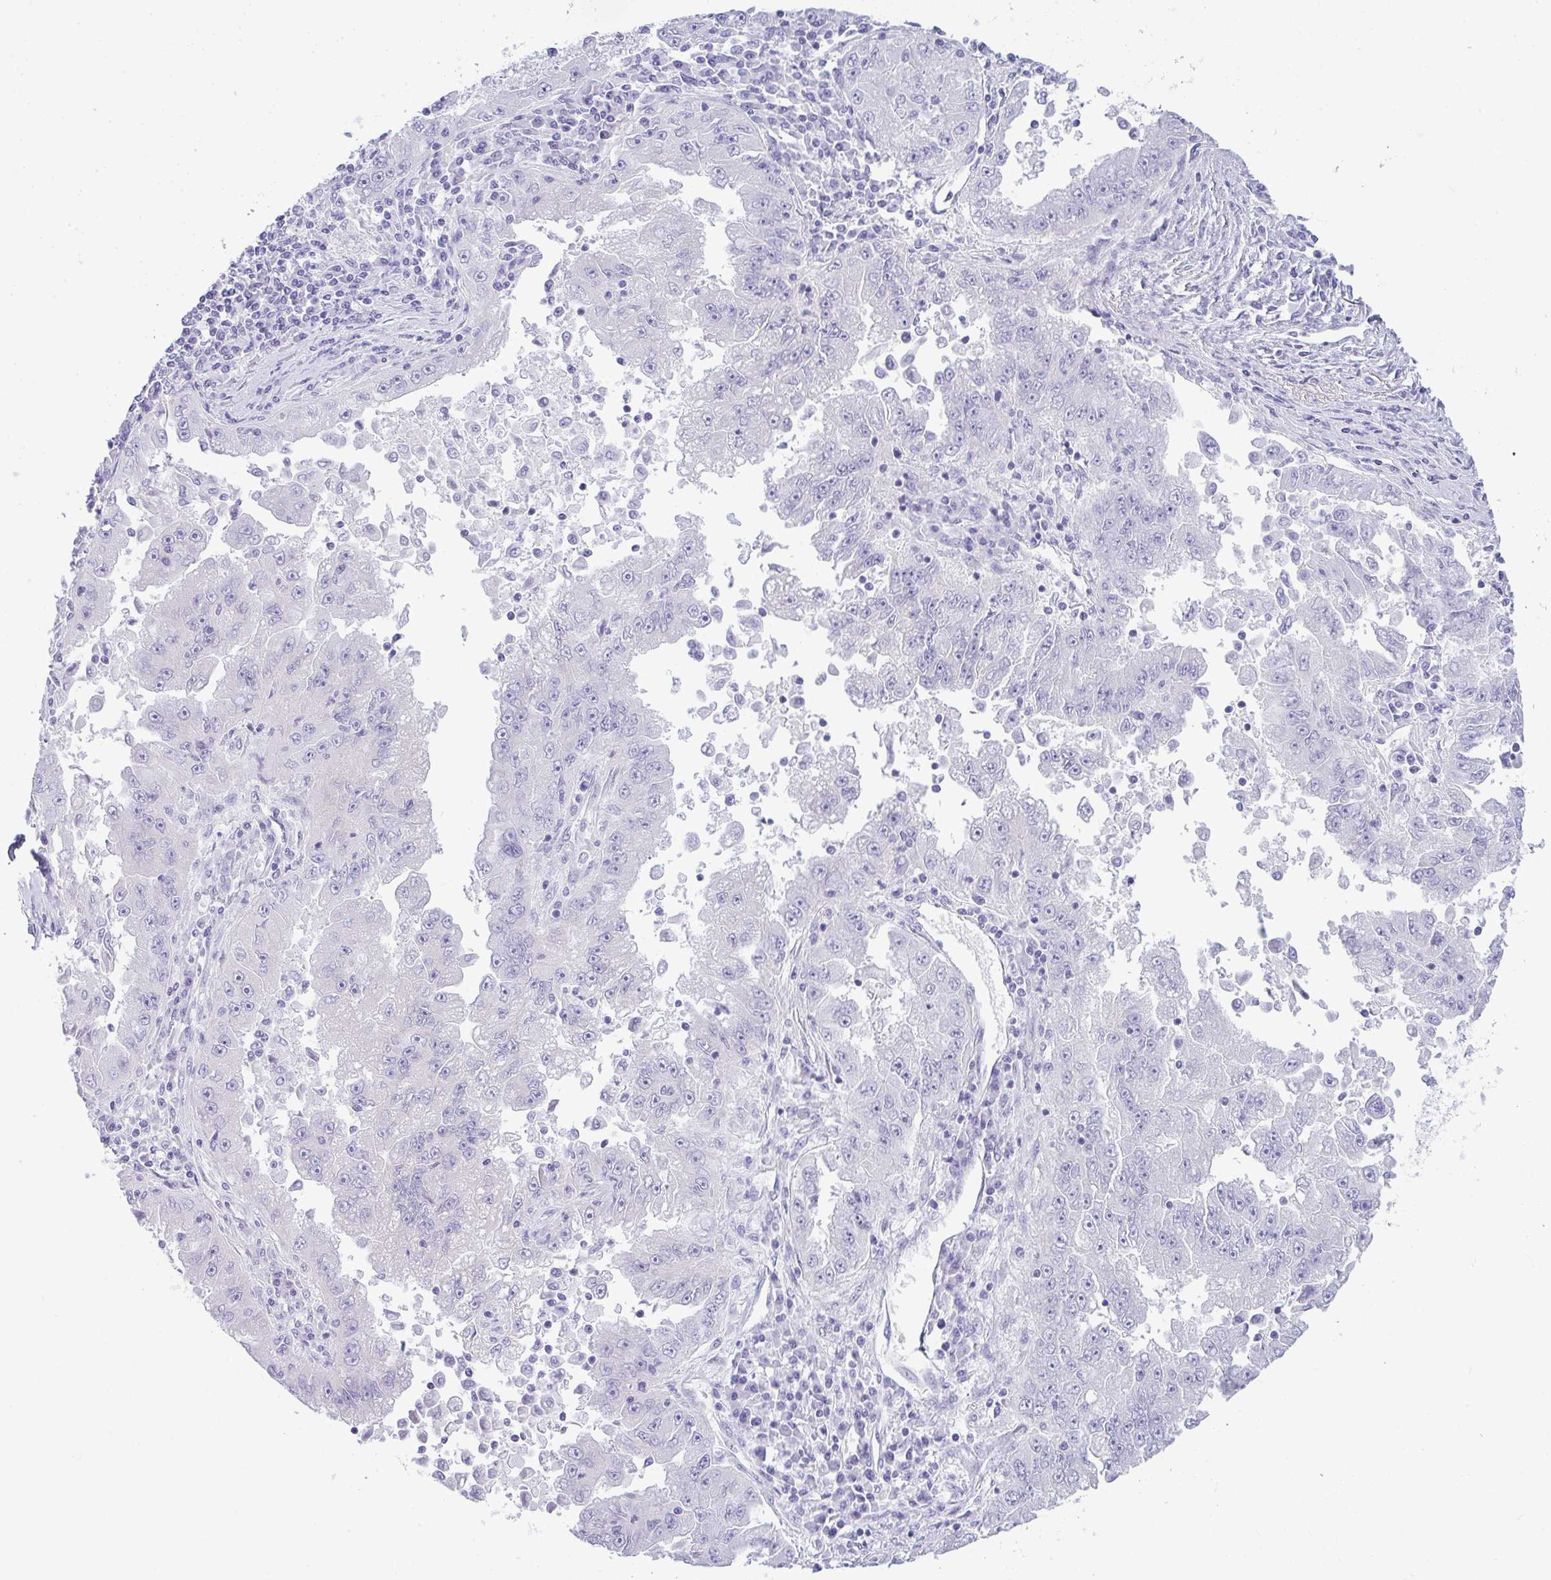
{"staining": {"intensity": "negative", "quantity": "none", "location": "none"}, "tissue": "lung cancer", "cell_type": "Tumor cells", "image_type": "cancer", "snomed": [{"axis": "morphology", "description": "Adenocarcinoma, NOS"}, {"axis": "morphology", "description": "Adenocarcinoma primary or metastatic"}, {"axis": "topography", "description": "Lung"}], "caption": "DAB (3,3'-diaminobenzidine) immunohistochemical staining of adenocarcinoma (lung) demonstrates no significant staining in tumor cells.", "gene": "RASL10A", "patient": {"sex": "male", "age": 74}}